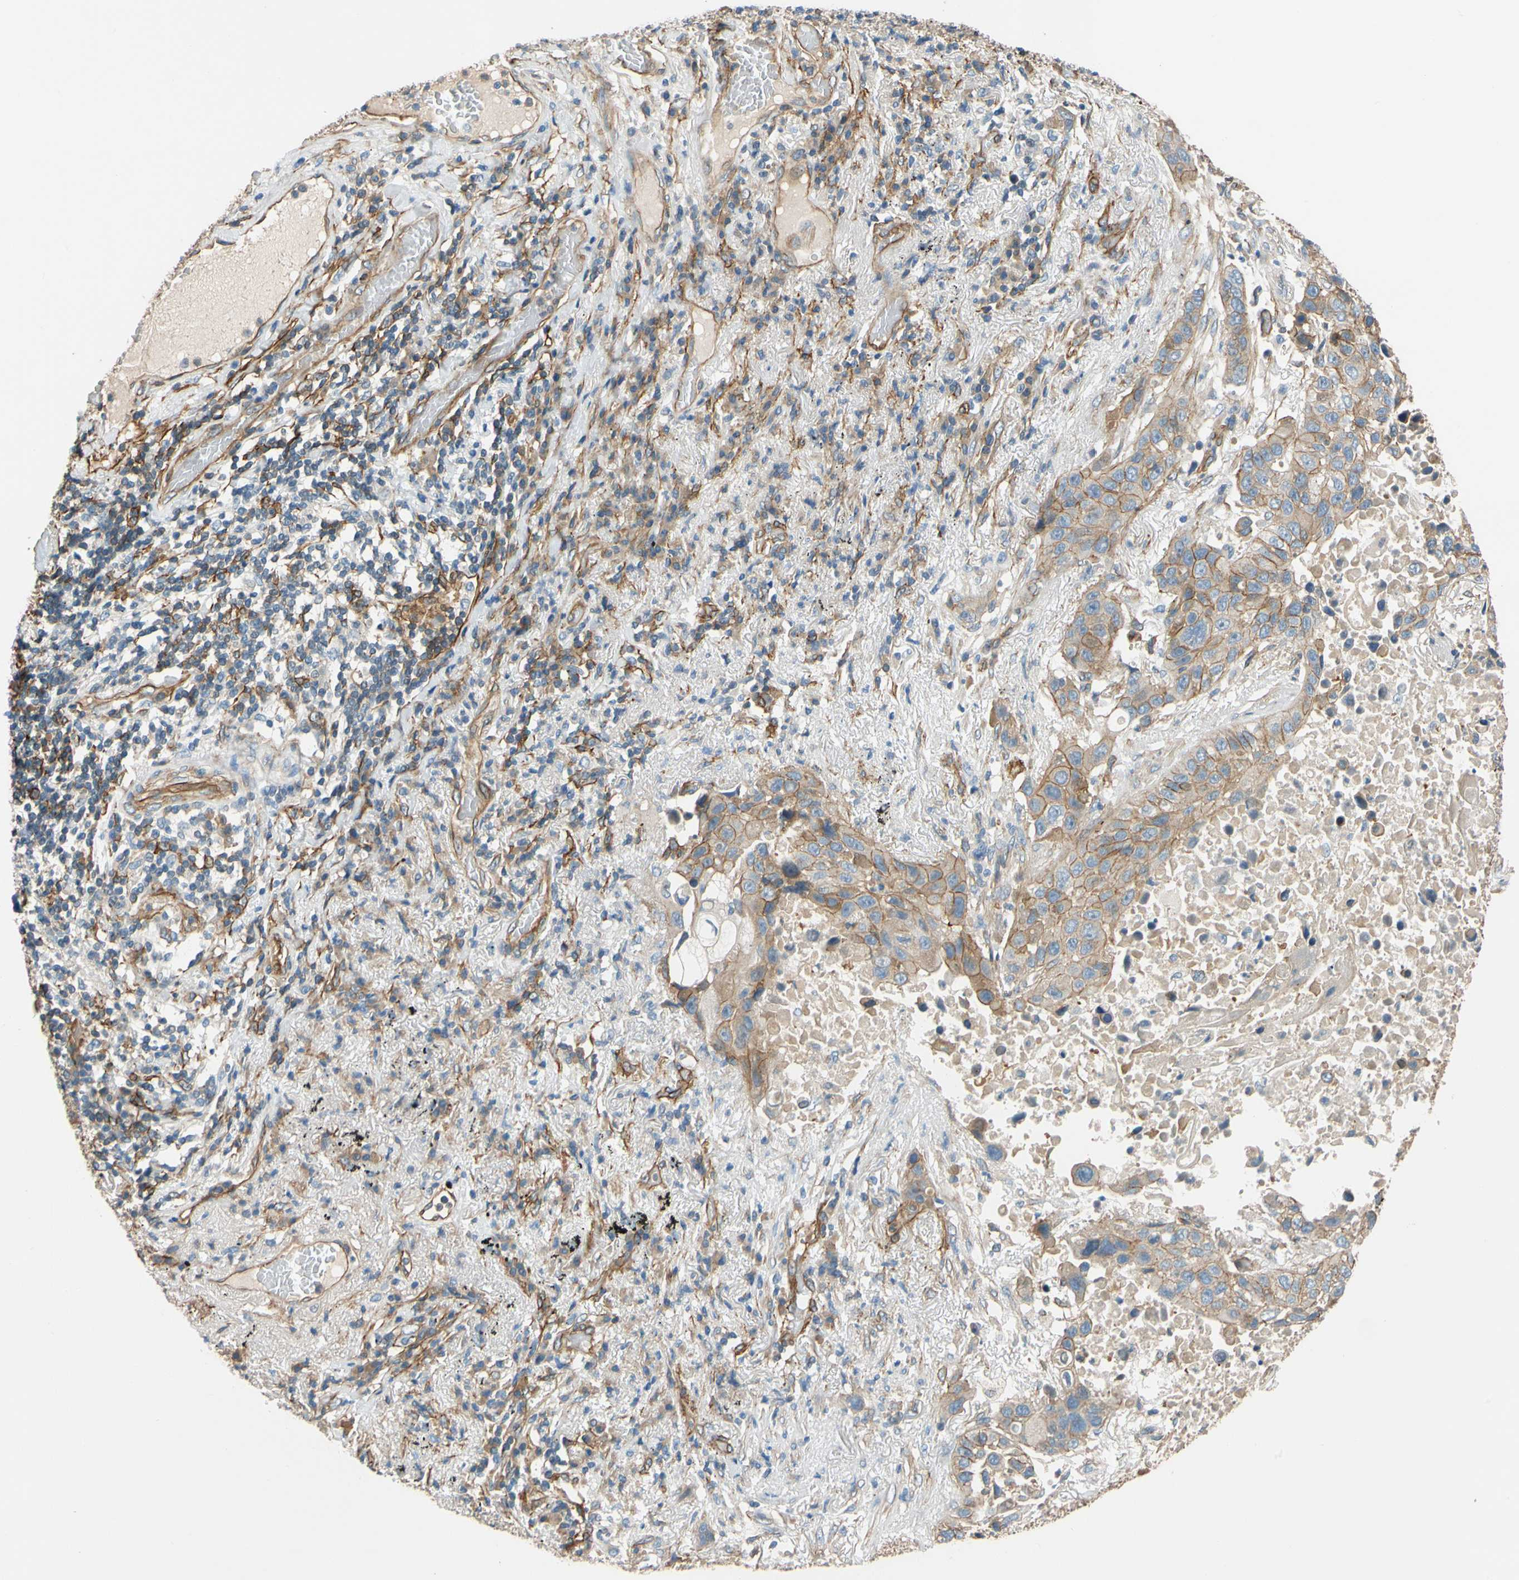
{"staining": {"intensity": "weak", "quantity": "25%-75%", "location": "cytoplasmic/membranous"}, "tissue": "lung cancer", "cell_type": "Tumor cells", "image_type": "cancer", "snomed": [{"axis": "morphology", "description": "Squamous cell carcinoma, NOS"}, {"axis": "topography", "description": "Lung"}], "caption": "Lung squamous cell carcinoma stained with a protein marker exhibits weak staining in tumor cells.", "gene": "SPTAN1", "patient": {"sex": "male", "age": 57}}